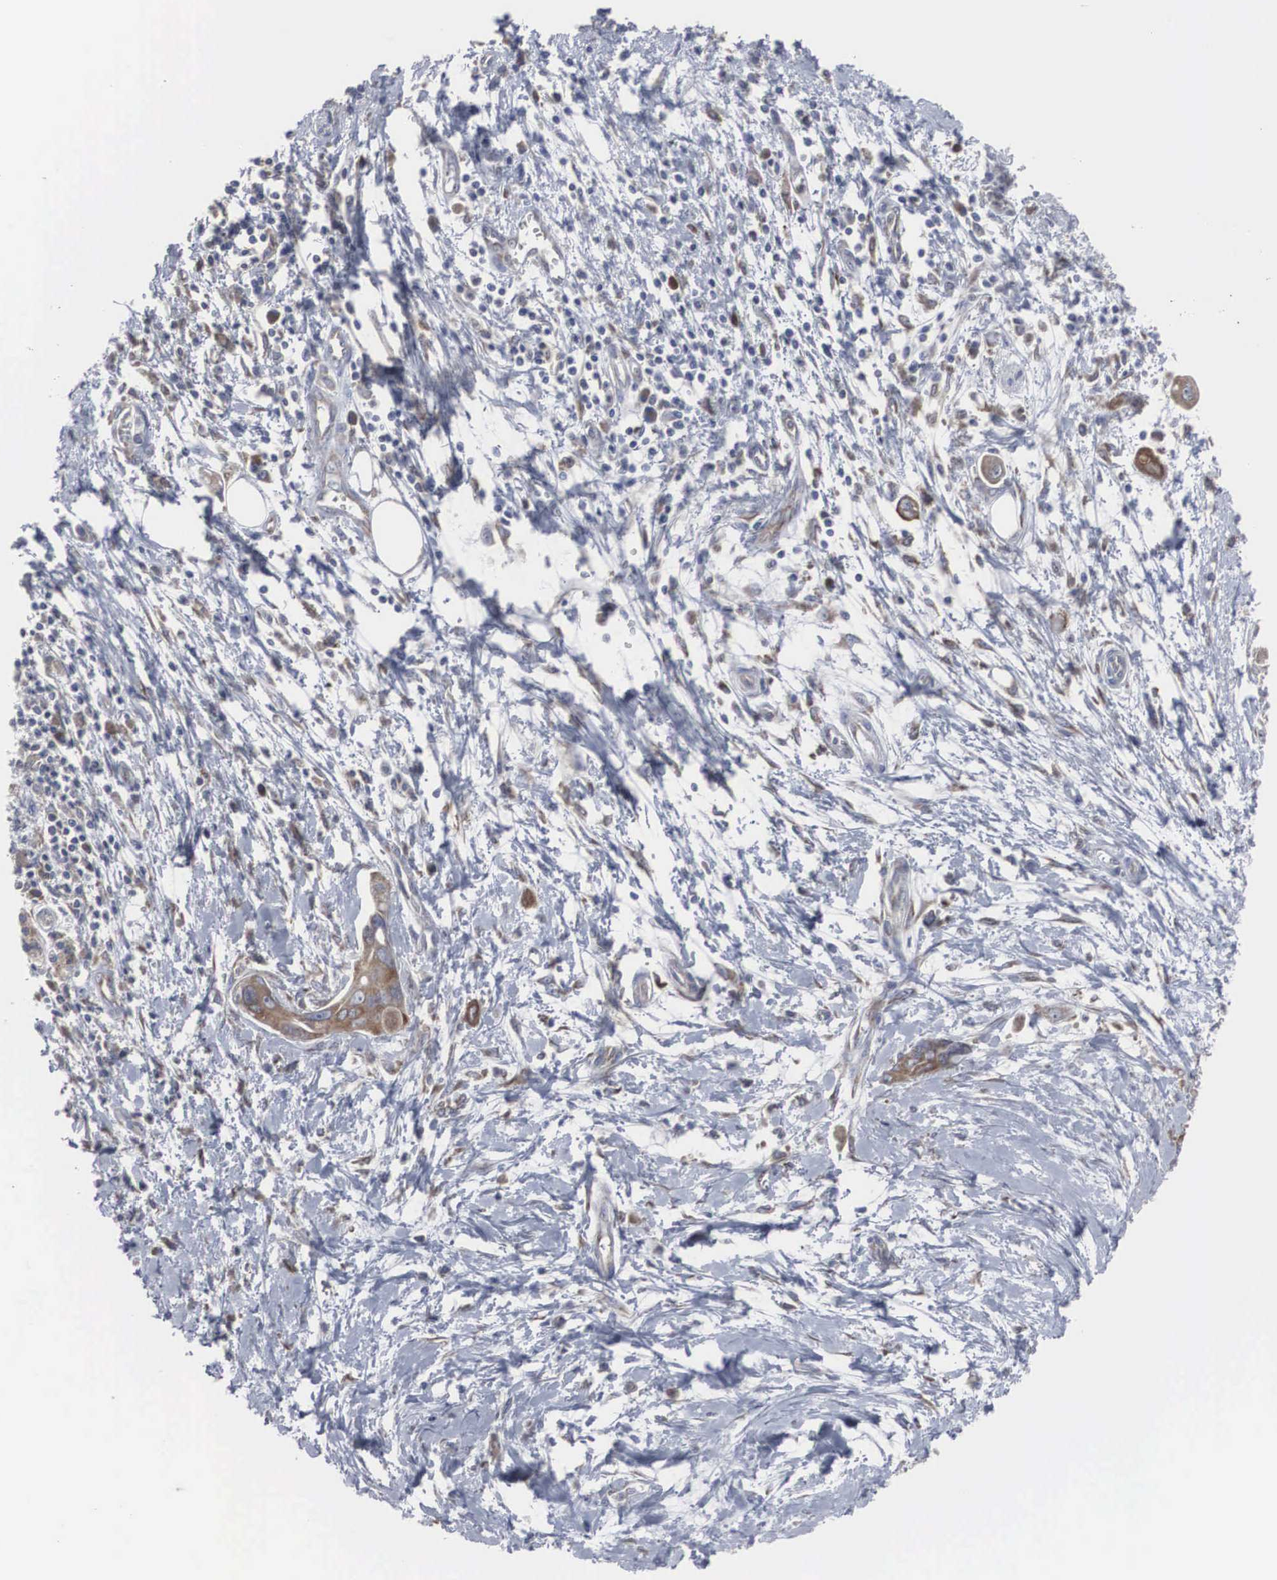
{"staining": {"intensity": "moderate", "quantity": "25%-75%", "location": "cytoplasmic/membranous"}, "tissue": "pancreatic cancer", "cell_type": "Tumor cells", "image_type": "cancer", "snomed": [{"axis": "morphology", "description": "Adenocarcinoma, NOS"}, {"axis": "topography", "description": "Pancreas"}], "caption": "The histopathology image reveals immunohistochemical staining of pancreatic cancer (adenocarcinoma). There is moderate cytoplasmic/membranous positivity is identified in approximately 25%-75% of tumor cells.", "gene": "MIA2", "patient": {"sex": "female", "age": 70}}